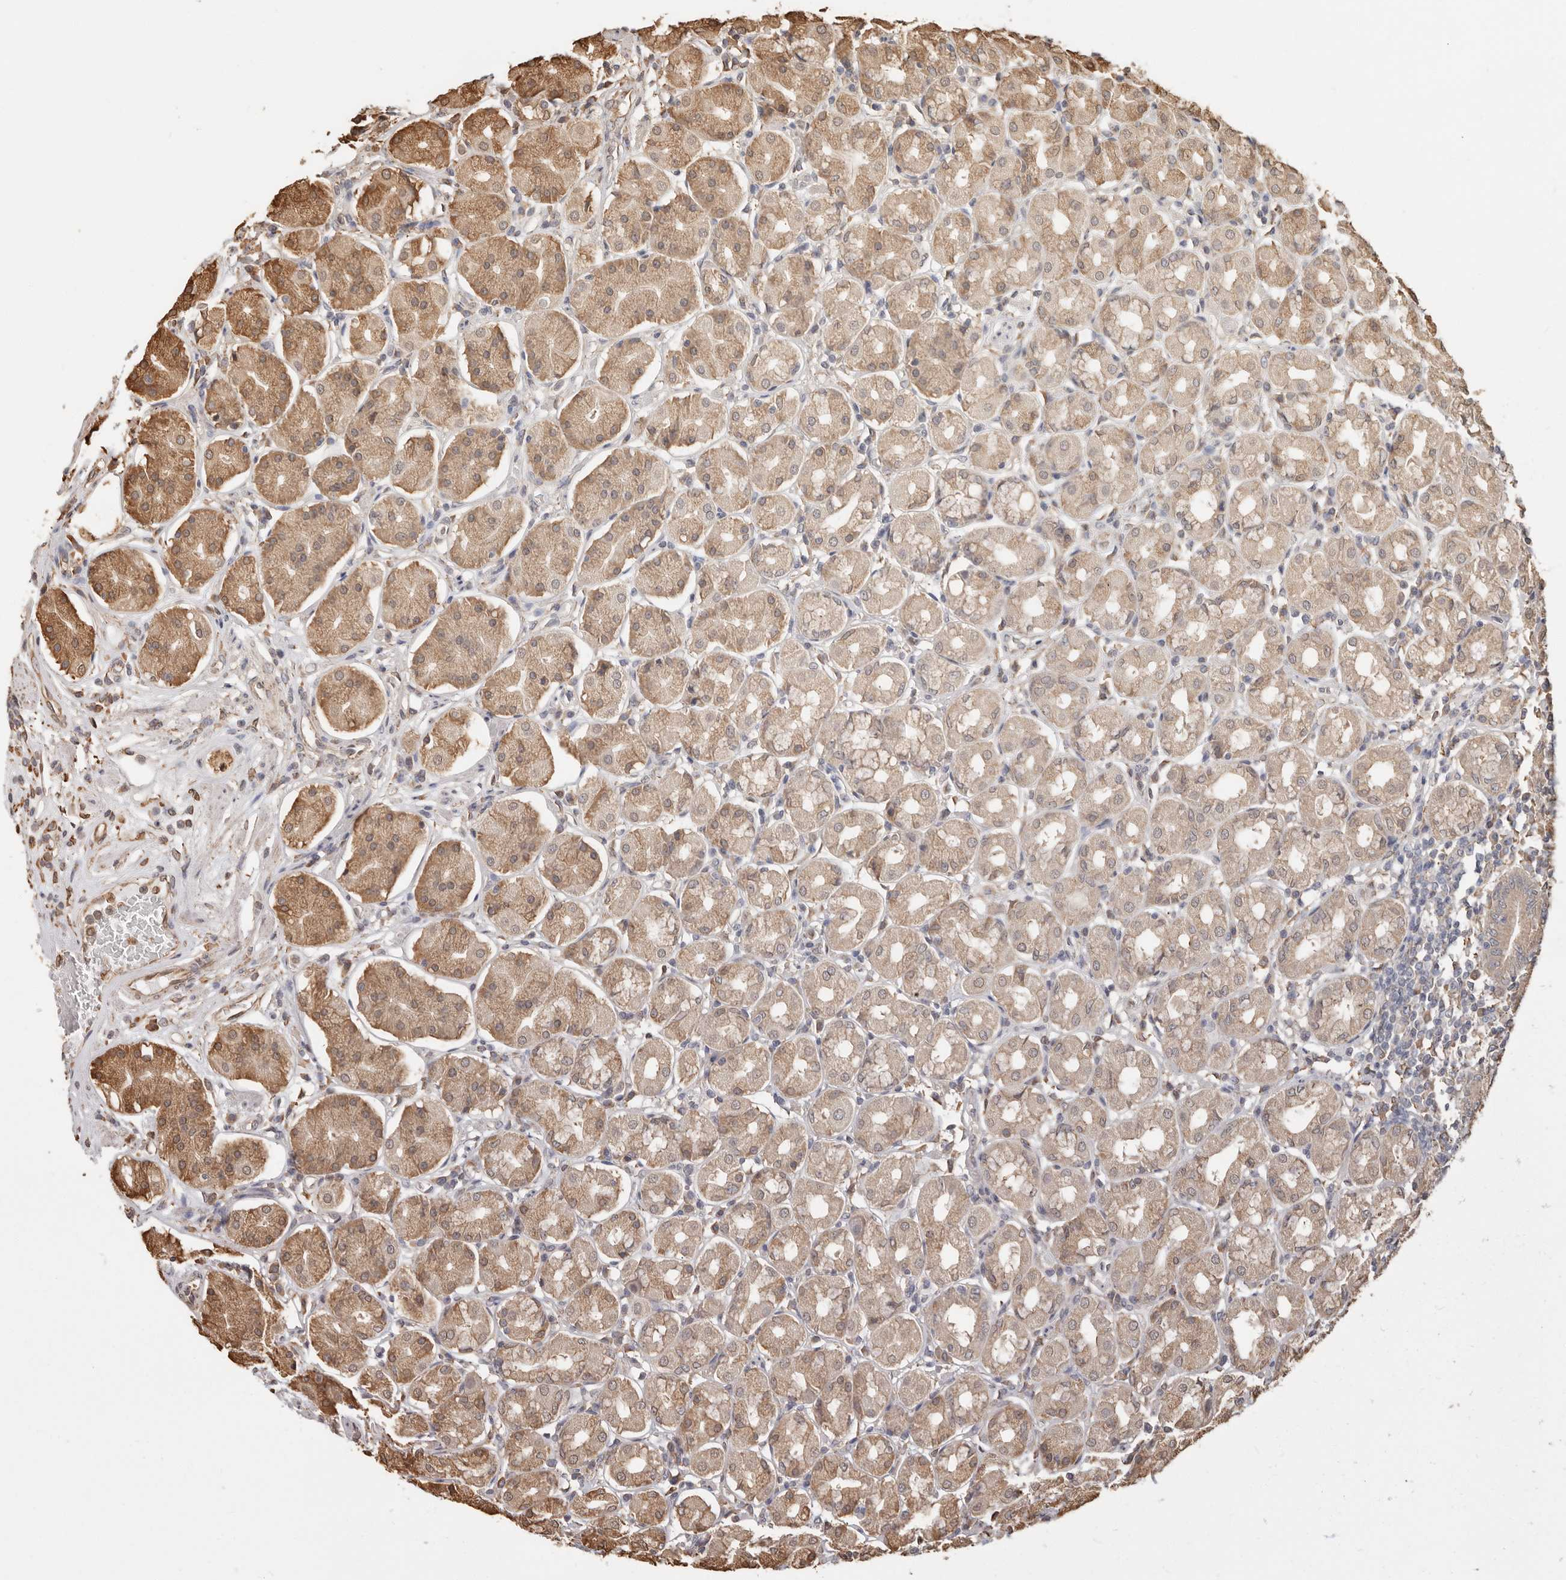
{"staining": {"intensity": "moderate", "quantity": "25%-75%", "location": "cytoplasmic/membranous"}, "tissue": "stomach", "cell_type": "Glandular cells", "image_type": "normal", "snomed": [{"axis": "morphology", "description": "Normal tissue, NOS"}, {"axis": "topography", "description": "Stomach"}, {"axis": "topography", "description": "Stomach, lower"}], "caption": "A brown stain shows moderate cytoplasmic/membranous expression of a protein in glandular cells of unremarkable human stomach. Using DAB (3,3'-diaminobenzidine) (brown) and hematoxylin (blue) stains, captured at high magnification using brightfield microscopy.", "gene": "ARHGEF10L", "patient": {"sex": "female", "age": 56}}